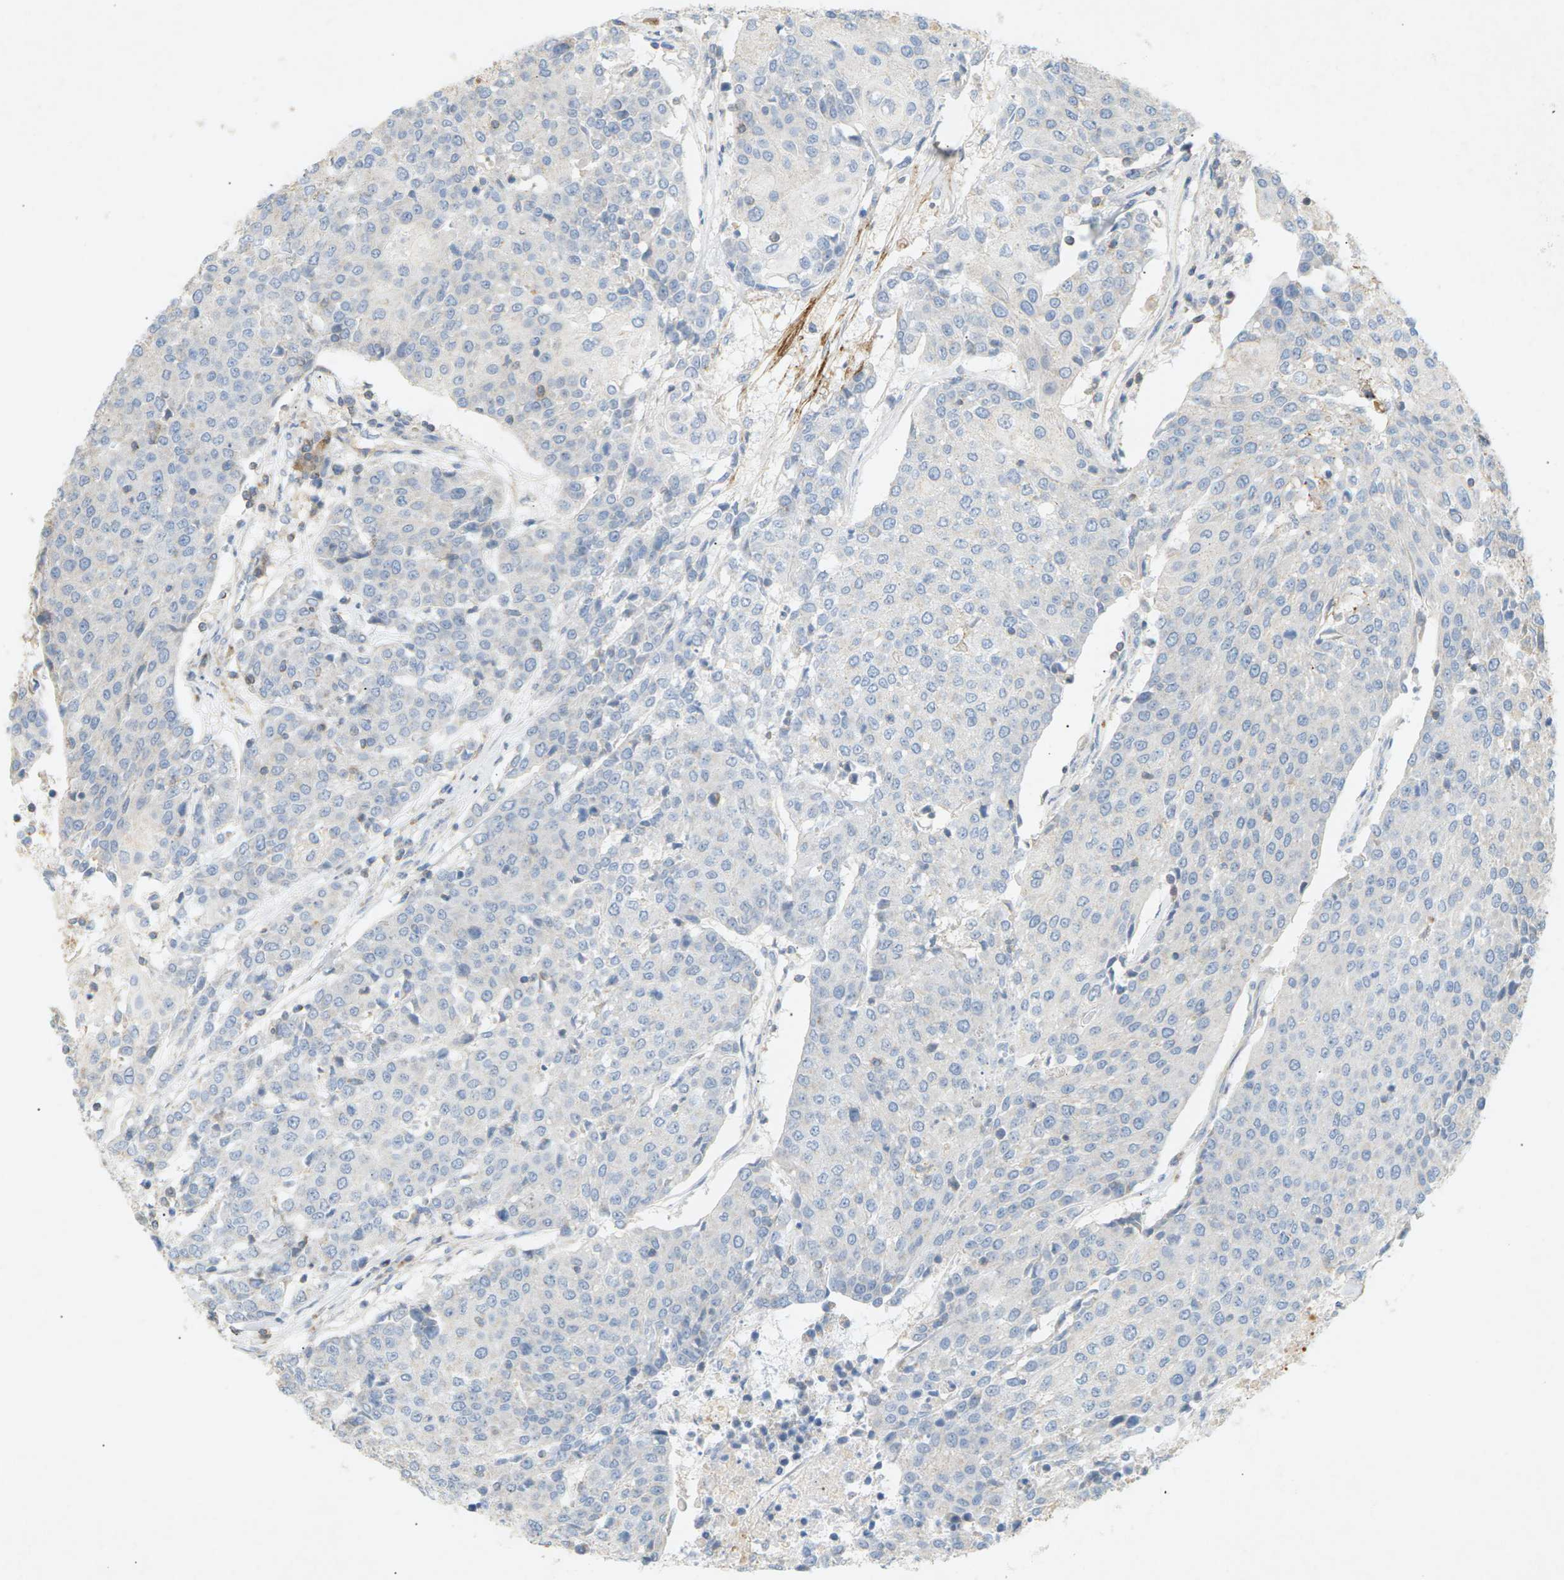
{"staining": {"intensity": "negative", "quantity": "none", "location": "none"}, "tissue": "urothelial cancer", "cell_type": "Tumor cells", "image_type": "cancer", "snomed": [{"axis": "morphology", "description": "Urothelial carcinoma, High grade"}, {"axis": "topography", "description": "Urinary bladder"}], "caption": "A photomicrograph of human high-grade urothelial carcinoma is negative for staining in tumor cells.", "gene": "LIME1", "patient": {"sex": "female", "age": 85}}